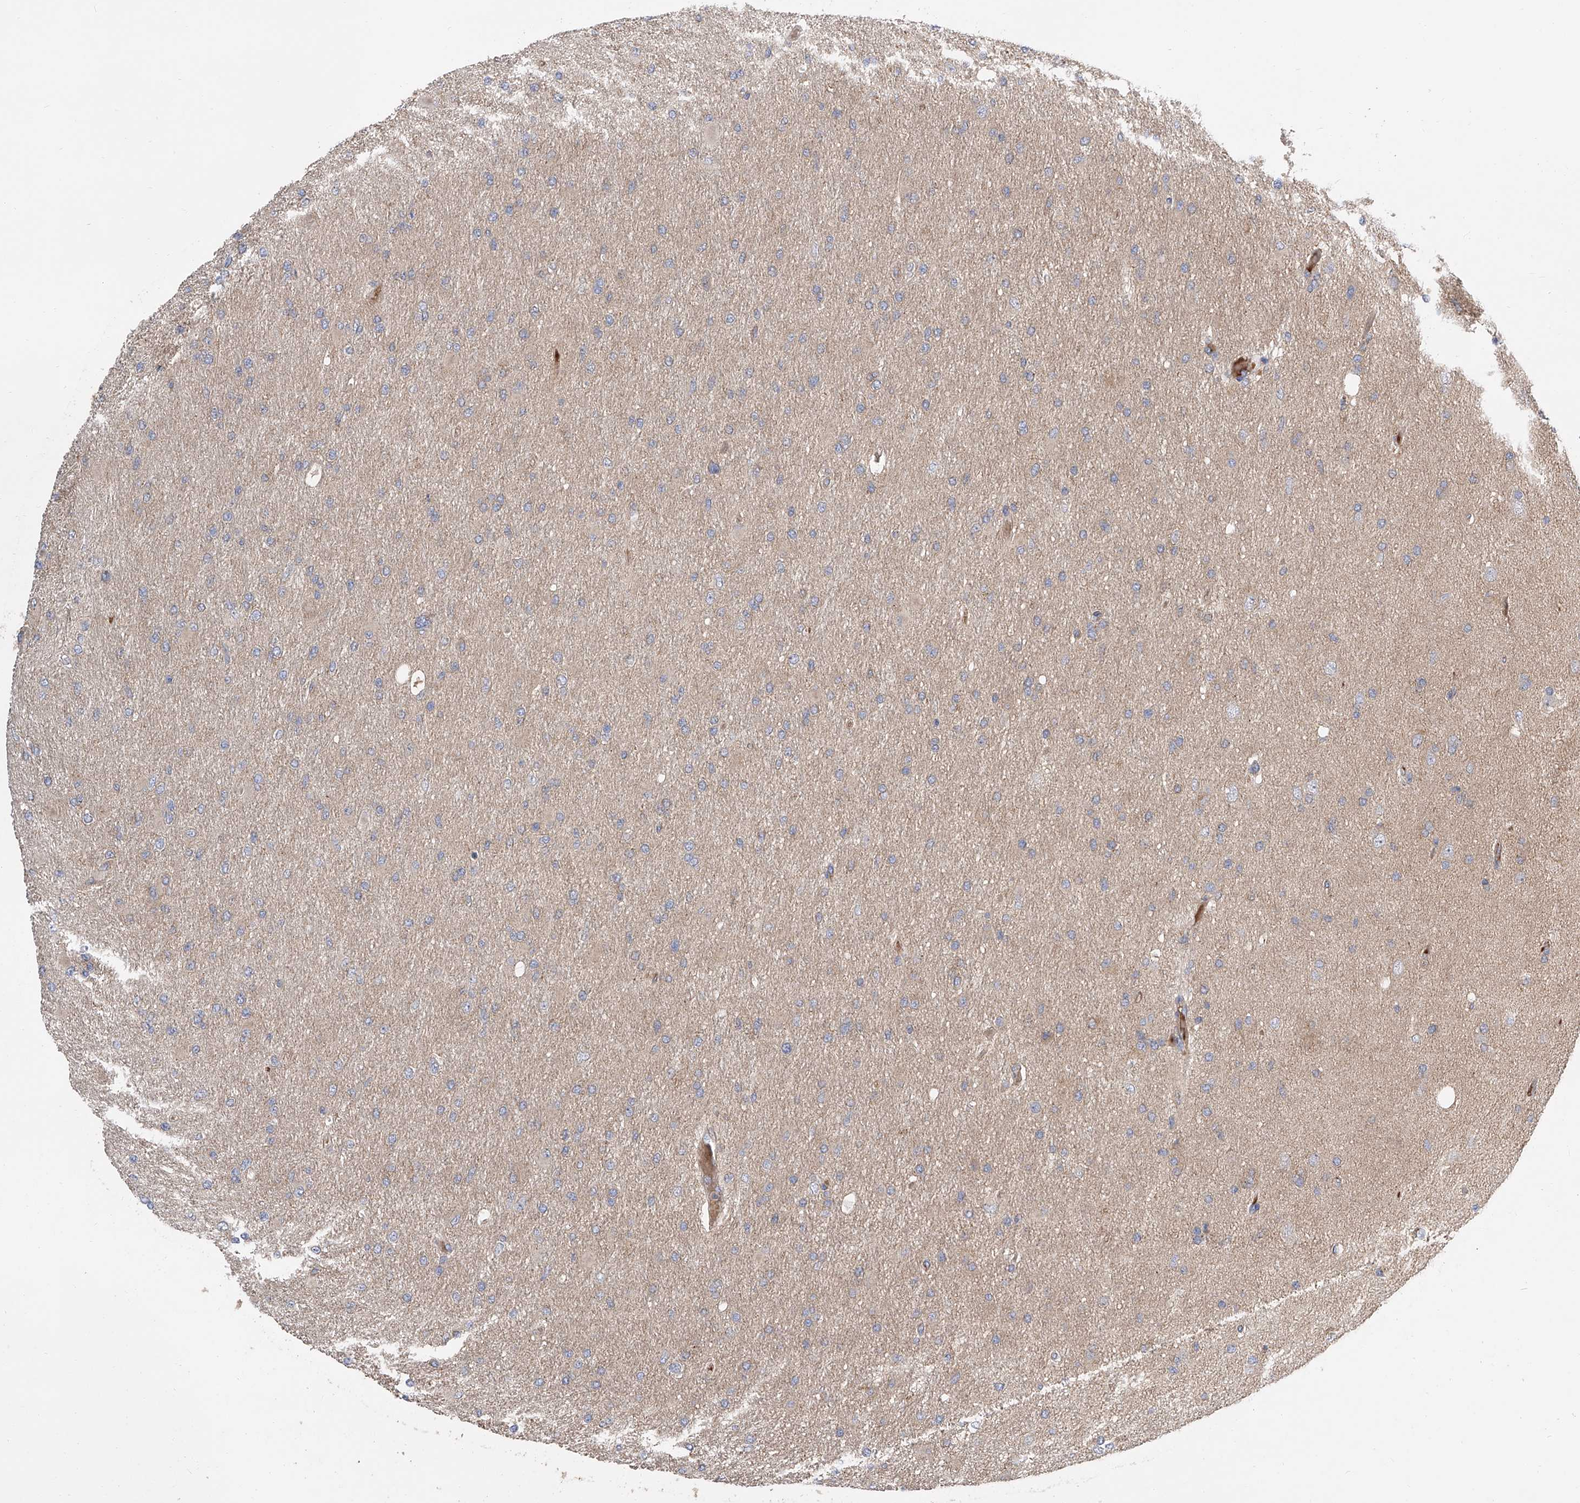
{"staining": {"intensity": "negative", "quantity": "none", "location": "none"}, "tissue": "glioma", "cell_type": "Tumor cells", "image_type": "cancer", "snomed": [{"axis": "morphology", "description": "Glioma, malignant, High grade"}, {"axis": "topography", "description": "Cerebral cortex"}], "caption": "Tumor cells are negative for brown protein staining in malignant glioma (high-grade).", "gene": "PTK2", "patient": {"sex": "female", "age": 36}}